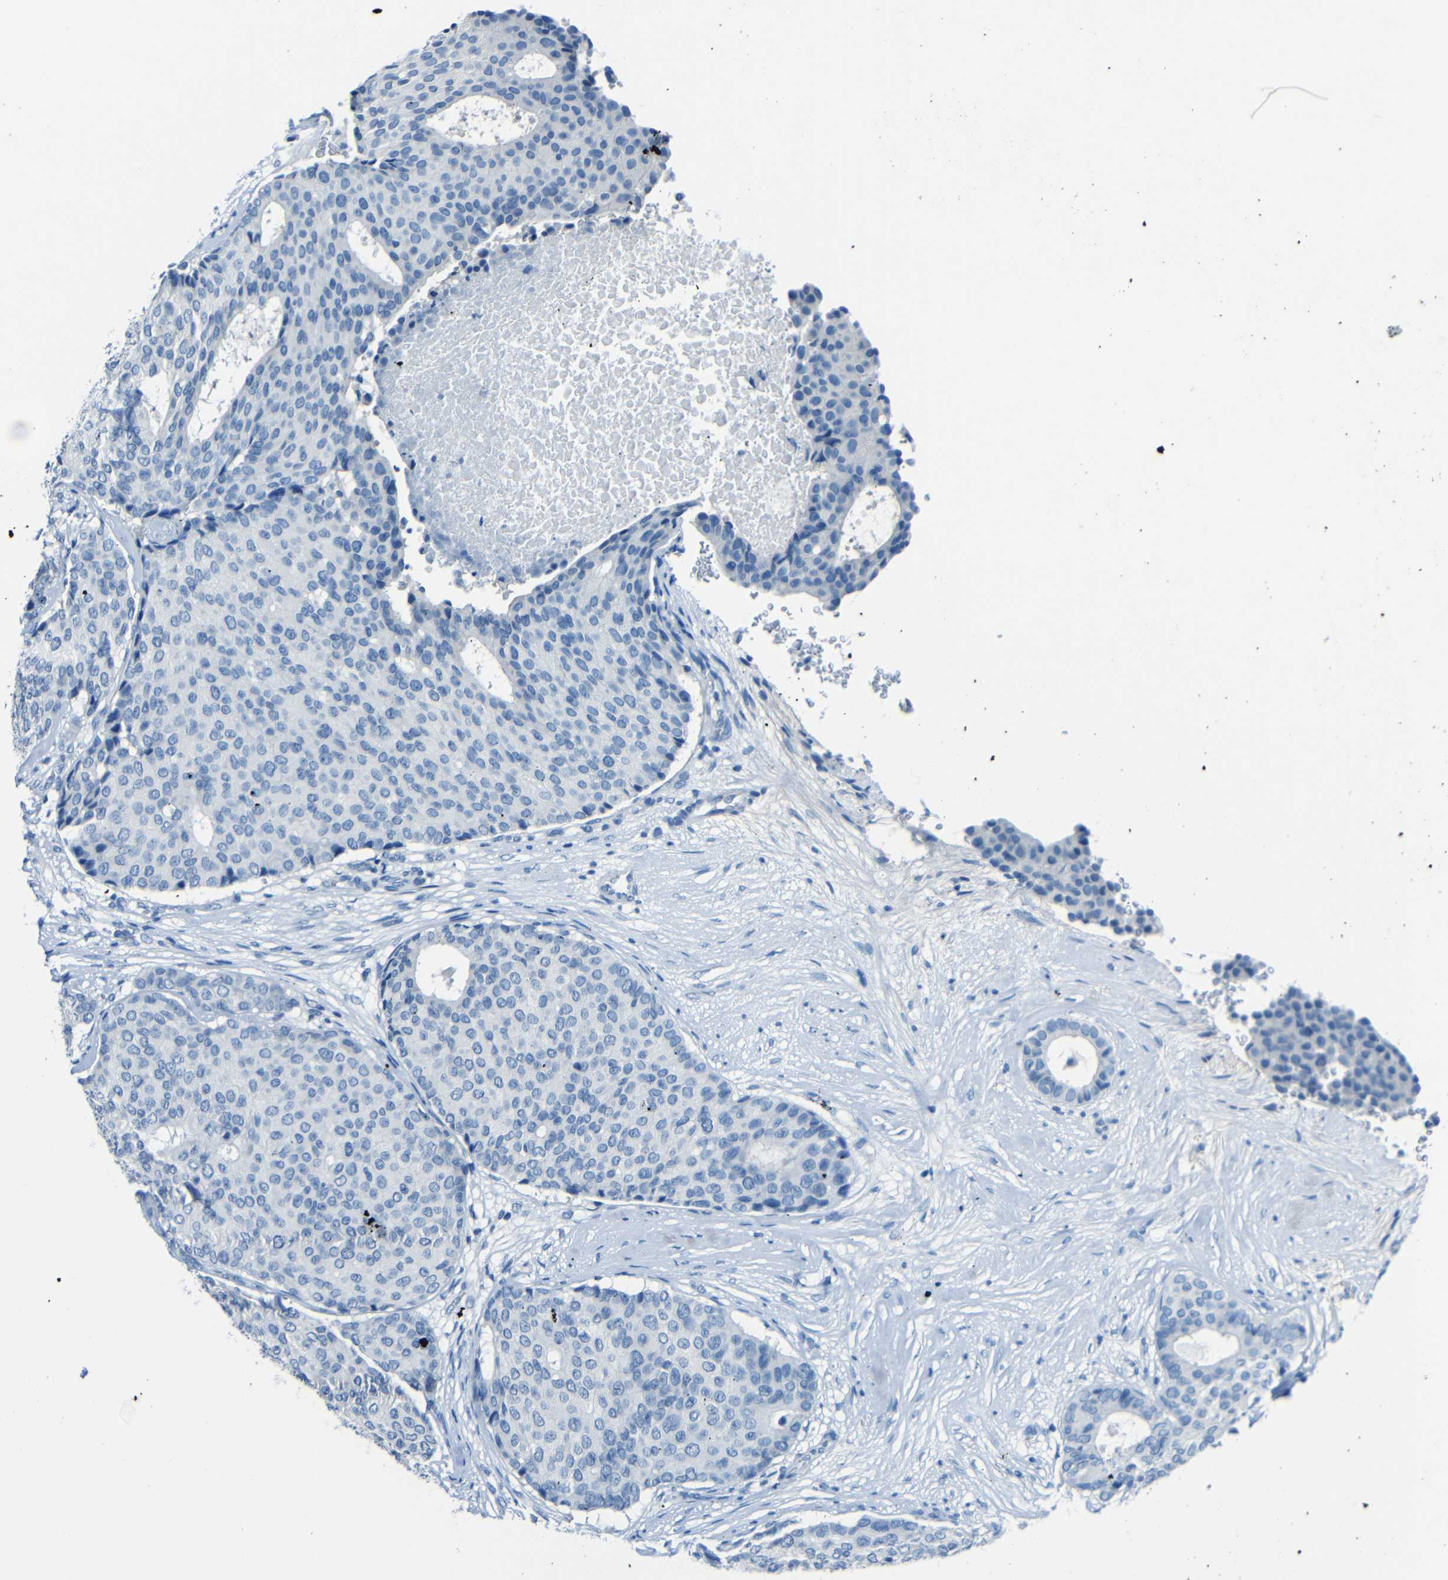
{"staining": {"intensity": "negative", "quantity": "none", "location": "none"}, "tissue": "breast cancer", "cell_type": "Tumor cells", "image_type": "cancer", "snomed": [{"axis": "morphology", "description": "Duct carcinoma"}, {"axis": "topography", "description": "Breast"}], "caption": "IHC of breast cancer displays no expression in tumor cells. The staining is performed using DAB (3,3'-diaminobenzidine) brown chromogen with nuclei counter-stained in using hematoxylin.", "gene": "FBN2", "patient": {"sex": "female", "age": 75}}